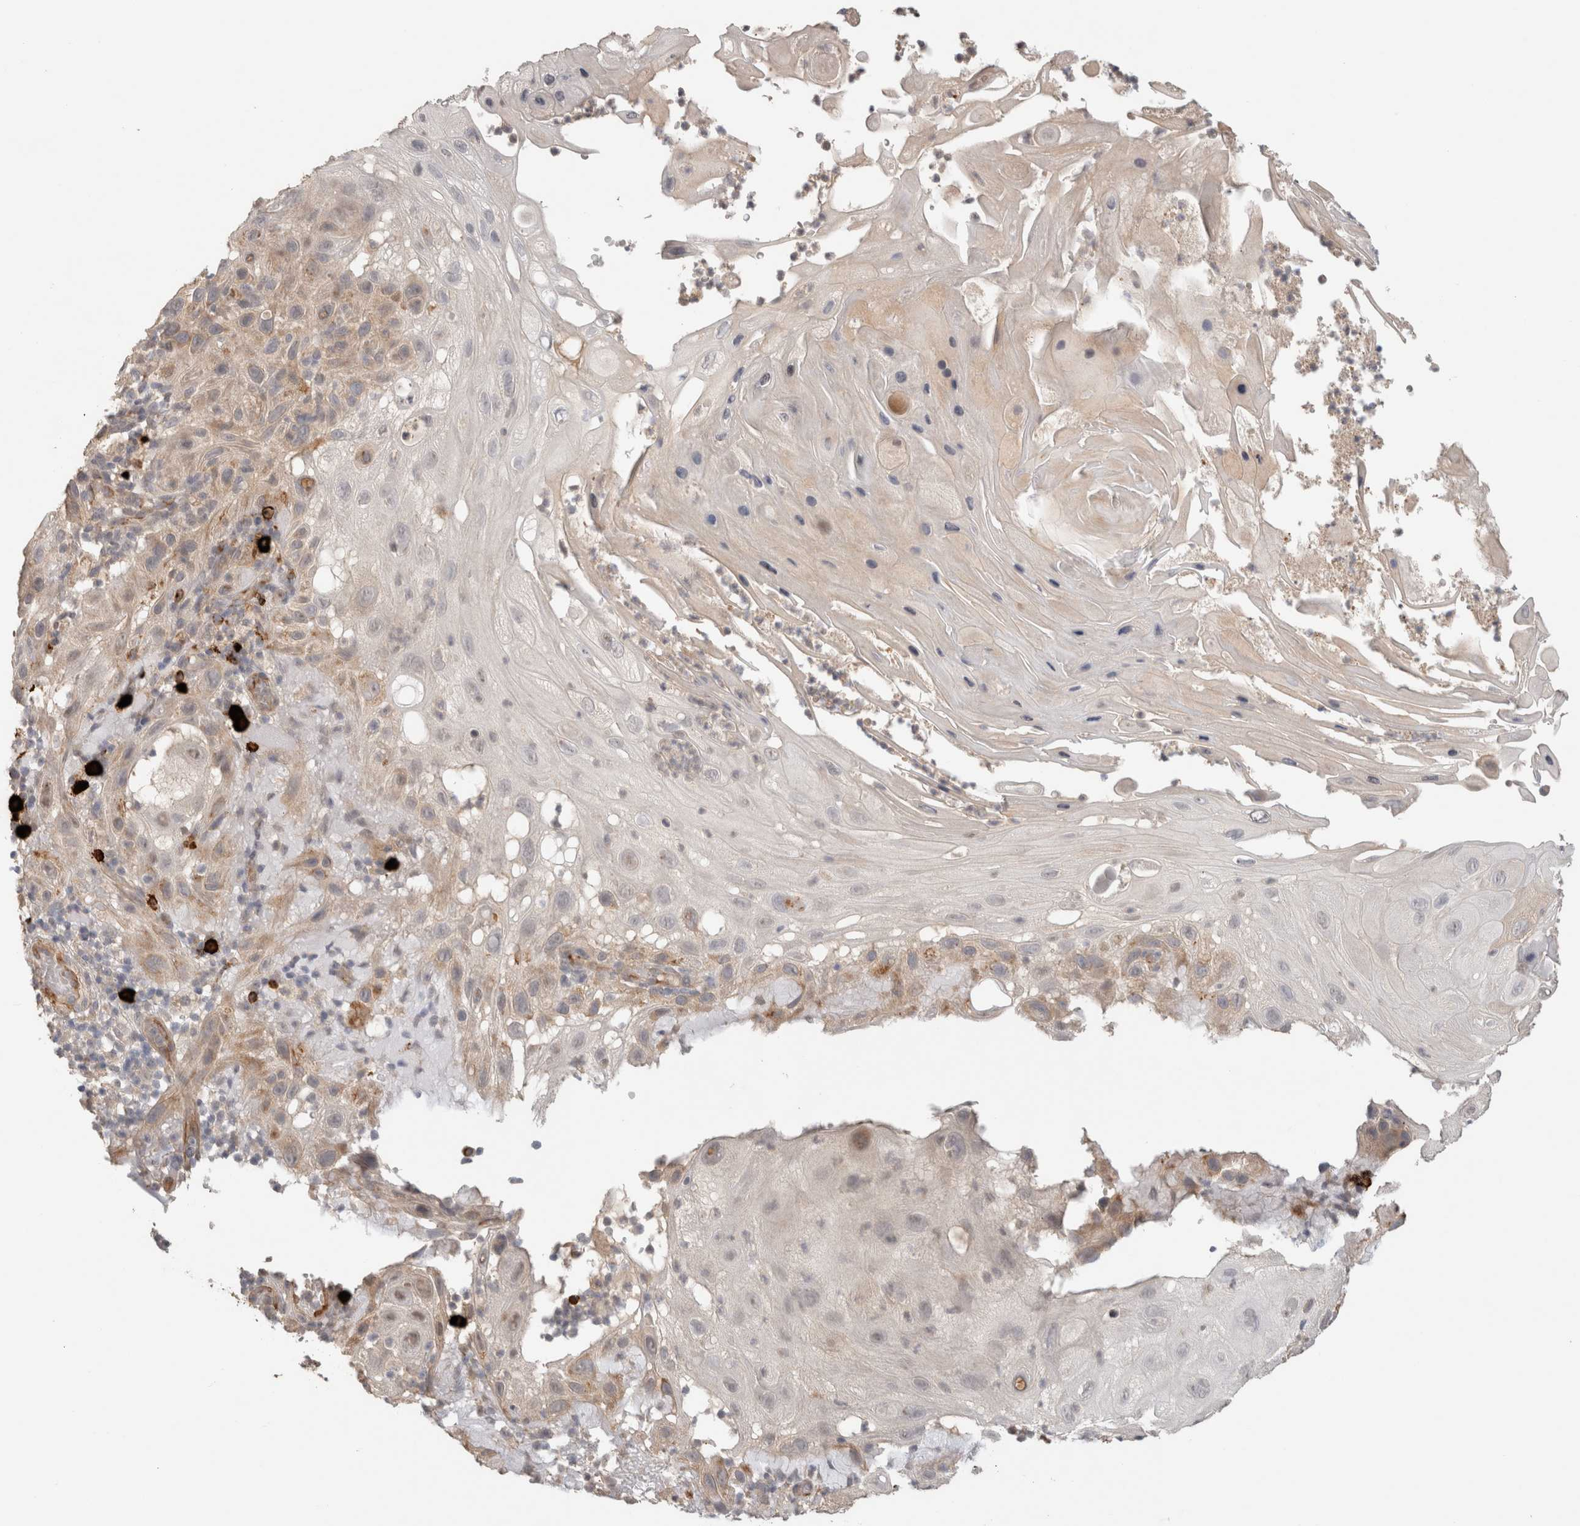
{"staining": {"intensity": "weak", "quantity": "25%-75%", "location": "cytoplasmic/membranous"}, "tissue": "skin cancer", "cell_type": "Tumor cells", "image_type": "cancer", "snomed": [{"axis": "morphology", "description": "Squamous cell carcinoma, NOS"}, {"axis": "topography", "description": "Skin"}], "caption": "Immunohistochemistry (IHC) staining of skin cancer, which exhibits low levels of weak cytoplasmic/membranous positivity in about 25%-75% of tumor cells indicating weak cytoplasmic/membranous protein staining. The staining was performed using DAB (3,3'-diaminobenzidine) (brown) for protein detection and nuclei were counterstained in hematoxylin (blue).", "gene": "HSPG2", "patient": {"sex": "female", "age": 96}}